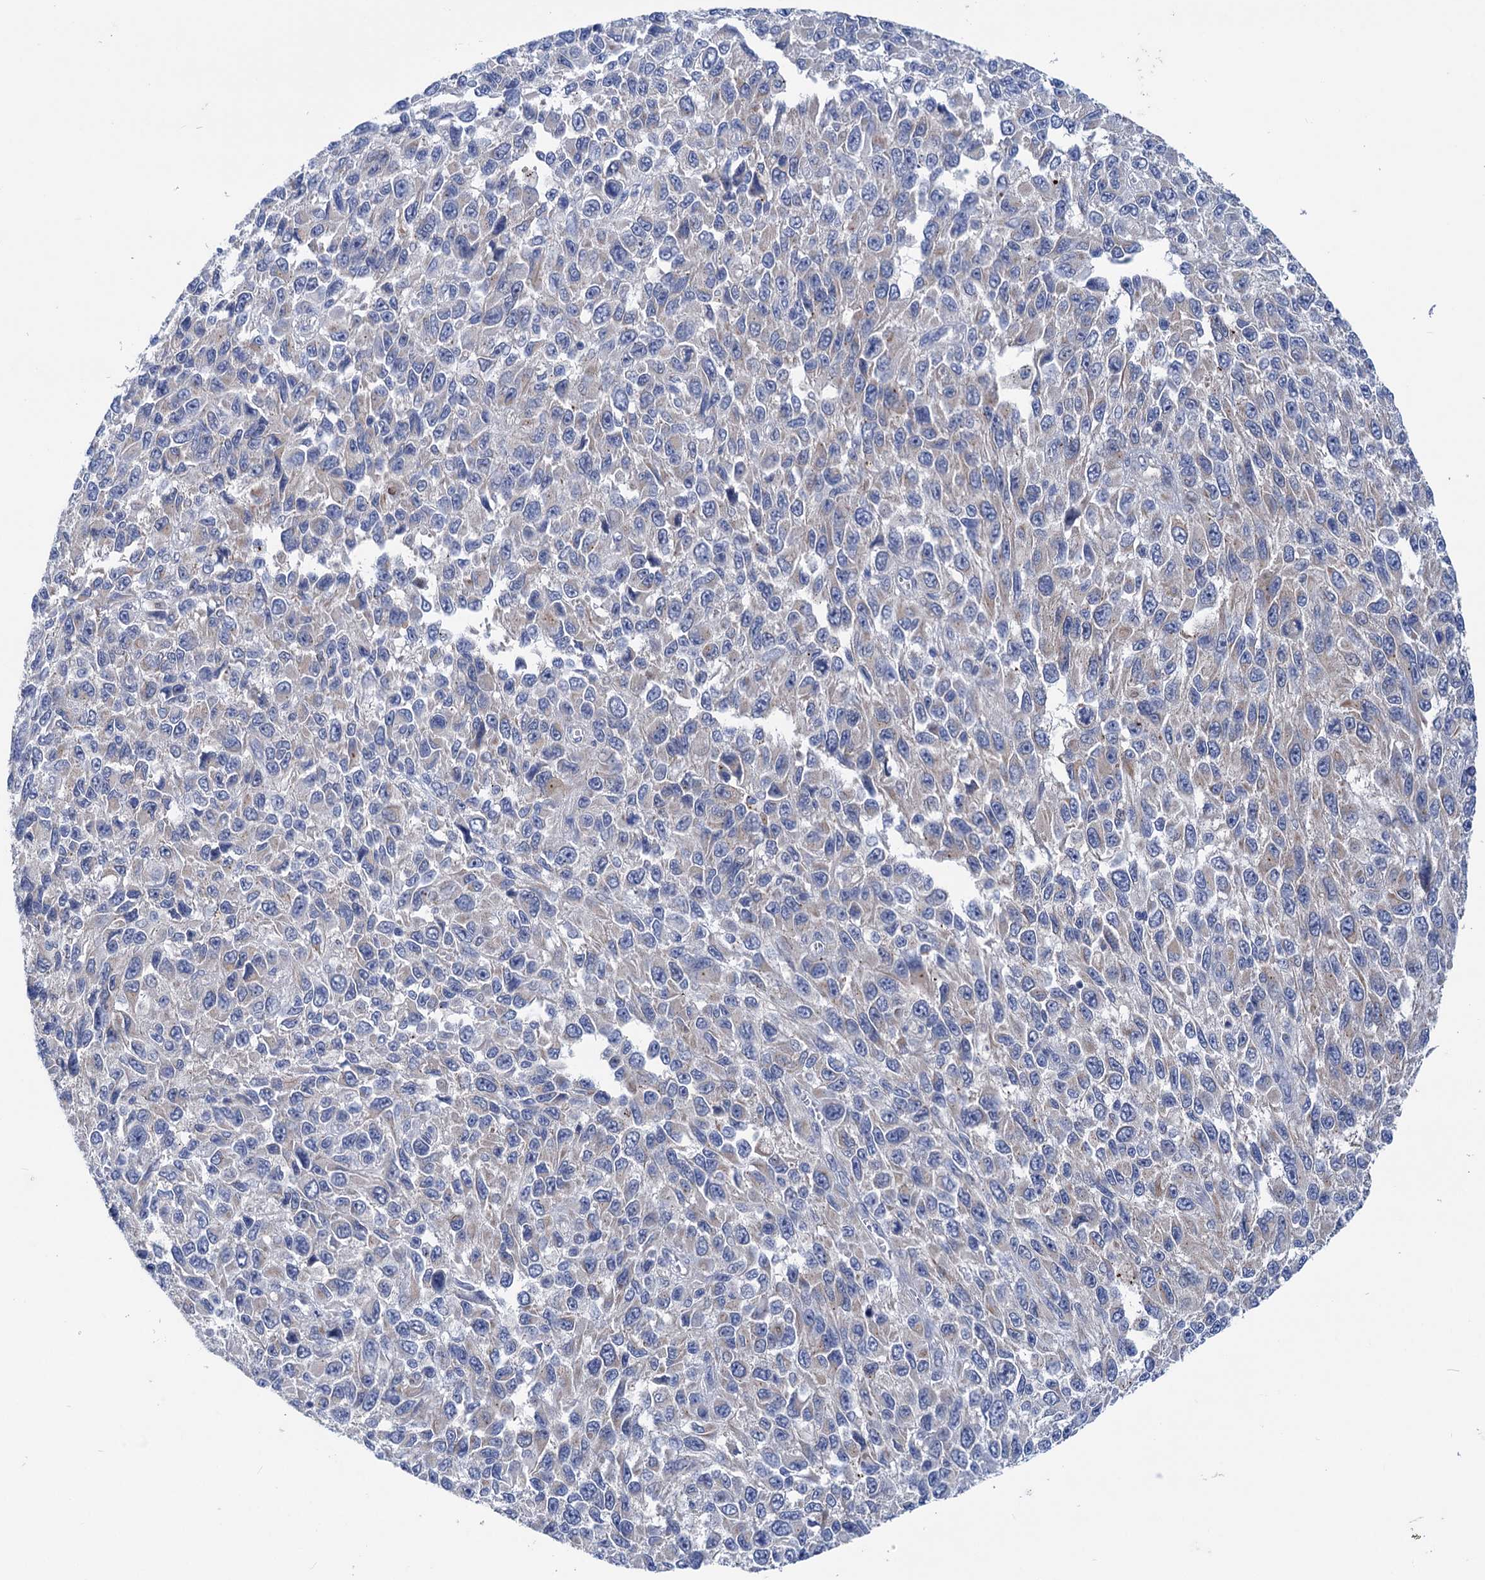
{"staining": {"intensity": "moderate", "quantity": "<25%", "location": "cytoplasmic/membranous"}, "tissue": "melanoma", "cell_type": "Tumor cells", "image_type": "cancer", "snomed": [{"axis": "morphology", "description": "Normal tissue, NOS"}, {"axis": "morphology", "description": "Malignant melanoma, NOS"}, {"axis": "topography", "description": "Skin"}], "caption": "Human malignant melanoma stained with a protein marker demonstrates moderate staining in tumor cells.", "gene": "ZNRD2", "patient": {"sex": "female", "age": 96}}